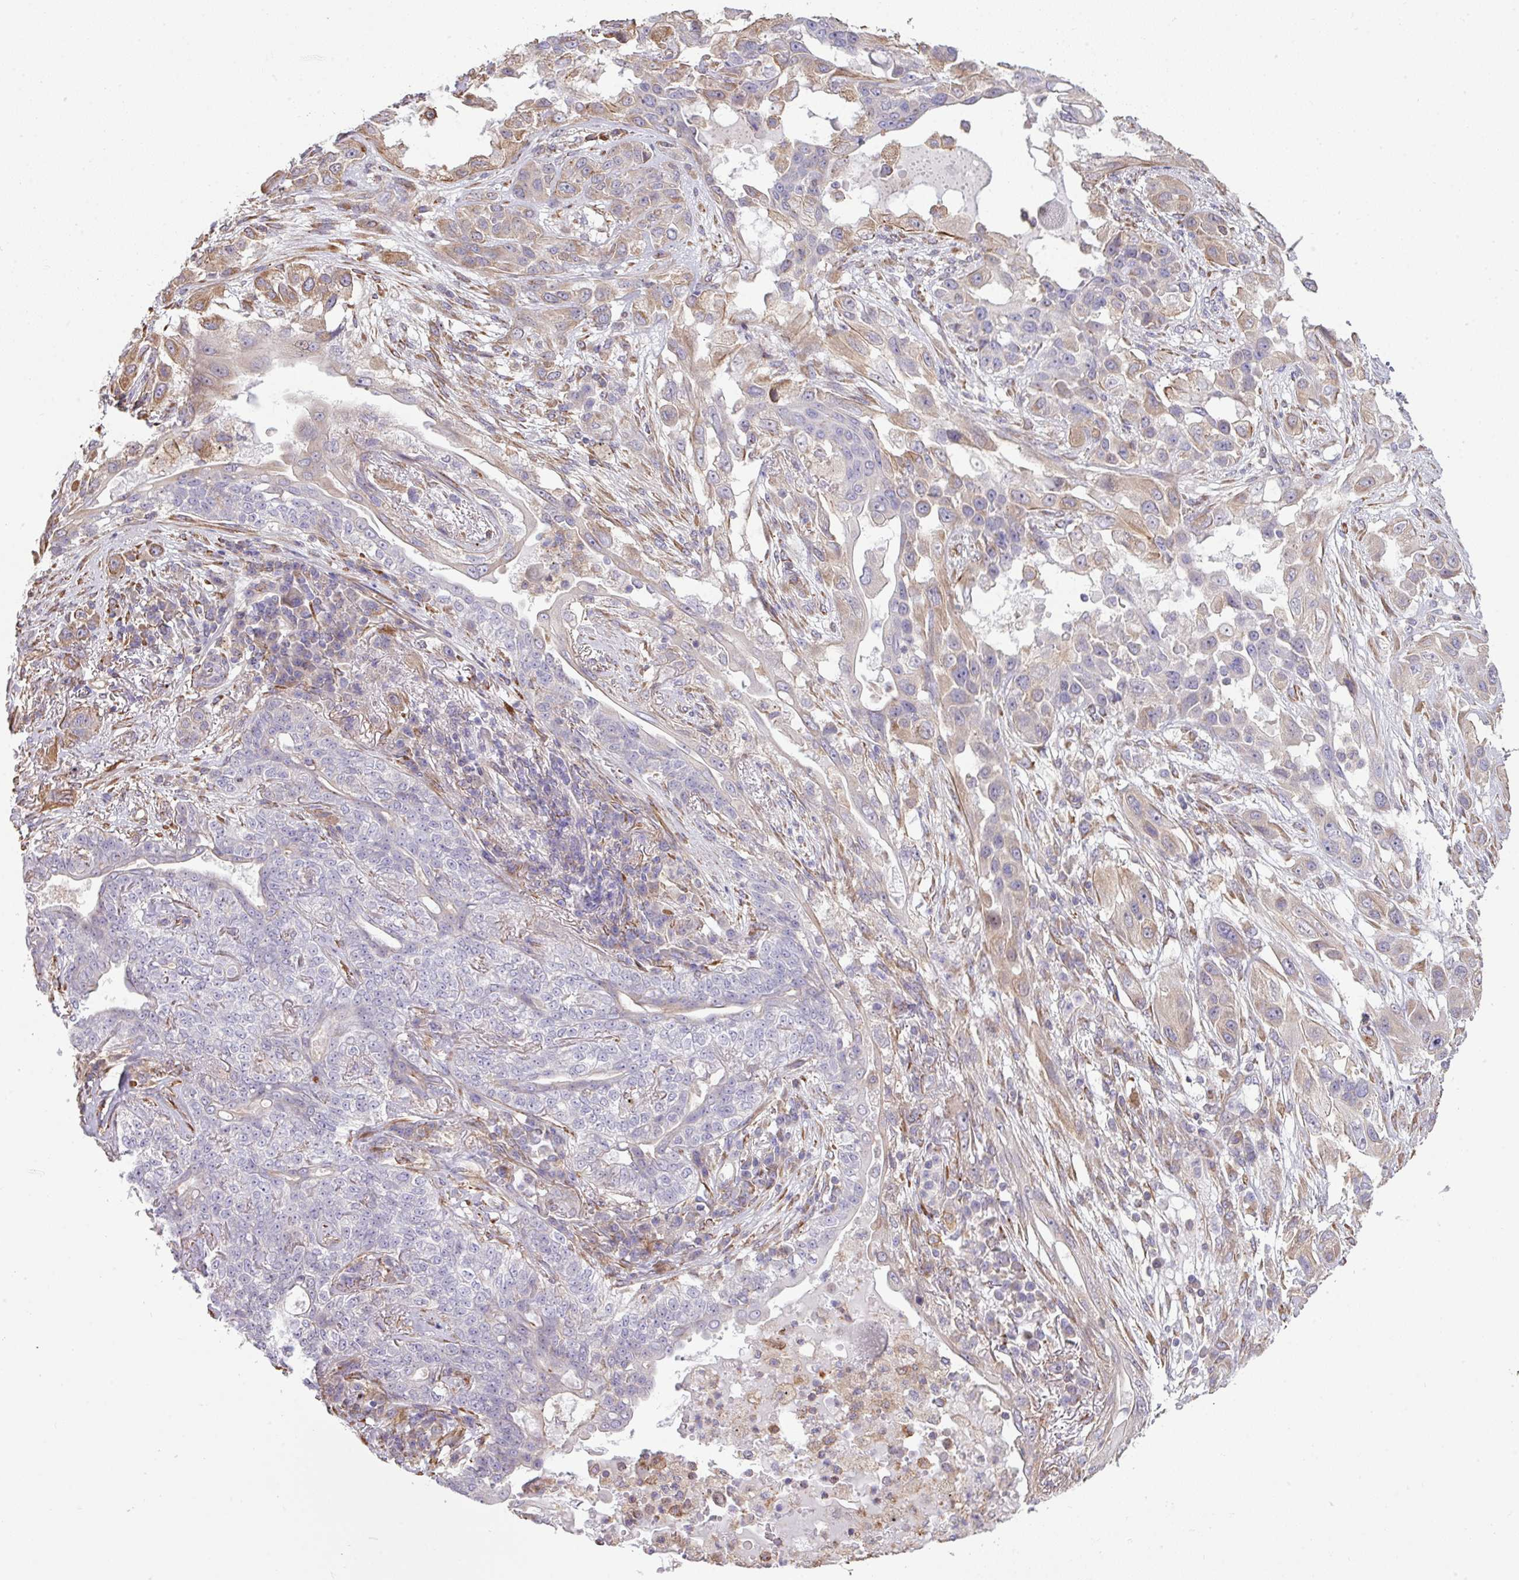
{"staining": {"intensity": "weak", "quantity": "<25%", "location": "cytoplasmic/membranous"}, "tissue": "lung cancer", "cell_type": "Tumor cells", "image_type": "cancer", "snomed": [{"axis": "morphology", "description": "Squamous cell carcinoma, NOS"}, {"axis": "topography", "description": "Lung"}], "caption": "DAB (3,3'-diaminobenzidine) immunohistochemical staining of lung cancer (squamous cell carcinoma) demonstrates no significant staining in tumor cells.", "gene": "LRRC41", "patient": {"sex": "female", "age": 70}}